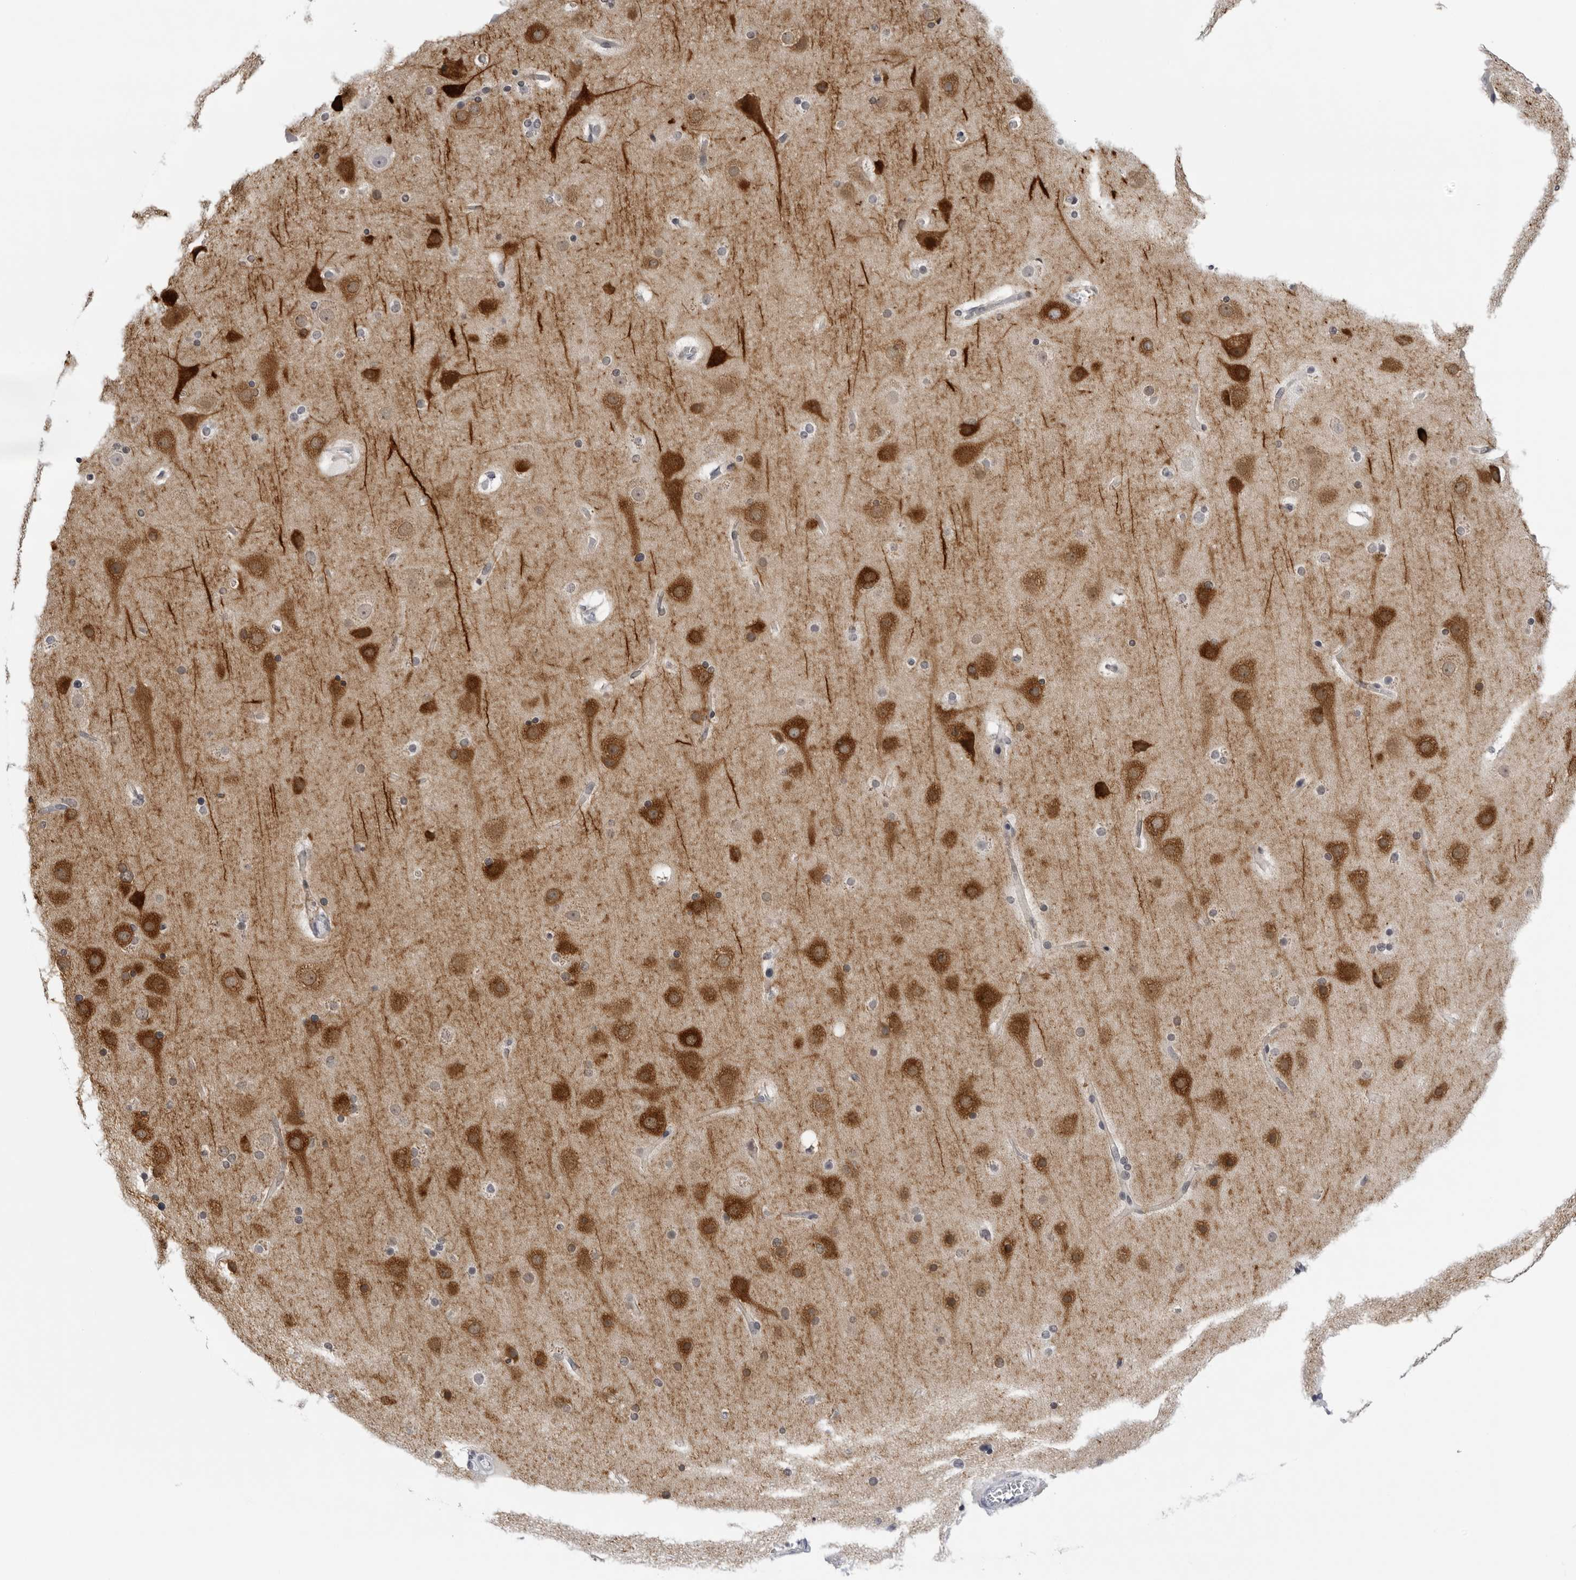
{"staining": {"intensity": "negative", "quantity": "none", "location": "none"}, "tissue": "cerebral cortex", "cell_type": "Endothelial cells", "image_type": "normal", "snomed": [{"axis": "morphology", "description": "Normal tissue, NOS"}, {"axis": "topography", "description": "Cerebral cortex"}], "caption": "Endothelial cells are negative for brown protein staining in unremarkable cerebral cortex. The staining was performed using DAB to visualize the protein expression in brown, while the nuclei were stained in blue with hematoxylin (Magnification: 20x).", "gene": "CPT2", "patient": {"sex": "male", "age": 57}}